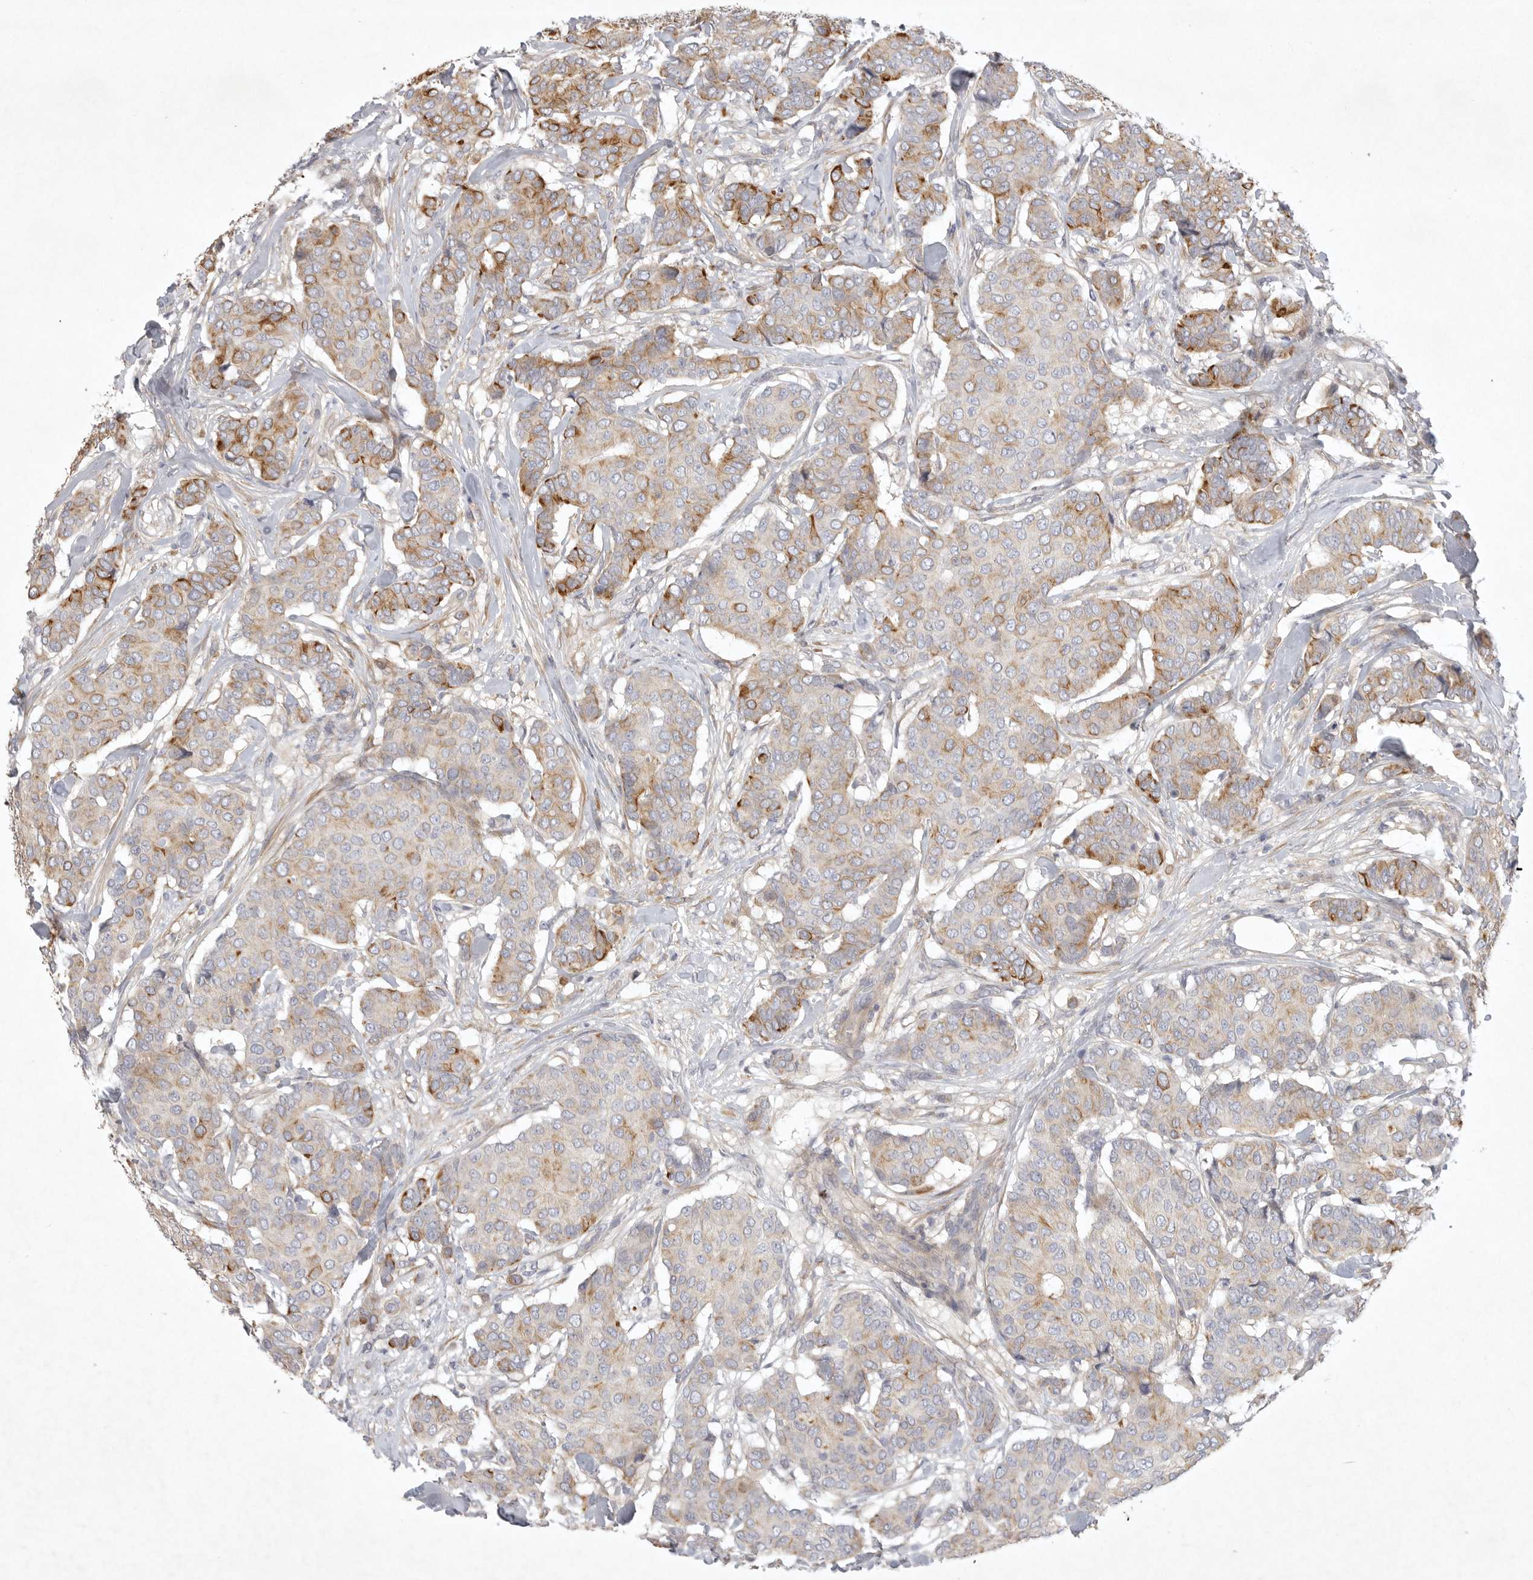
{"staining": {"intensity": "moderate", "quantity": "25%-75%", "location": "cytoplasmic/membranous"}, "tissue": "breast cancer", "cell_type": "Tumor cells", "image_type": "cancer", "snomed": [{"axis": "morphology", "description": "Duct carcinoma"}, {"axis": "topography", "description": "Breast"}], "caption": "High-magnification brightfield microscopy of breast cancer stained with DAB (brown) and counterstained with hematoxylin (blue). tumor cells exhibit moderate cytoplasmic/membranous expression is appreciated in approximately25%-75% of cells.", "gene": "BZW2", "patient": {"sex": "female", "age": 75}}